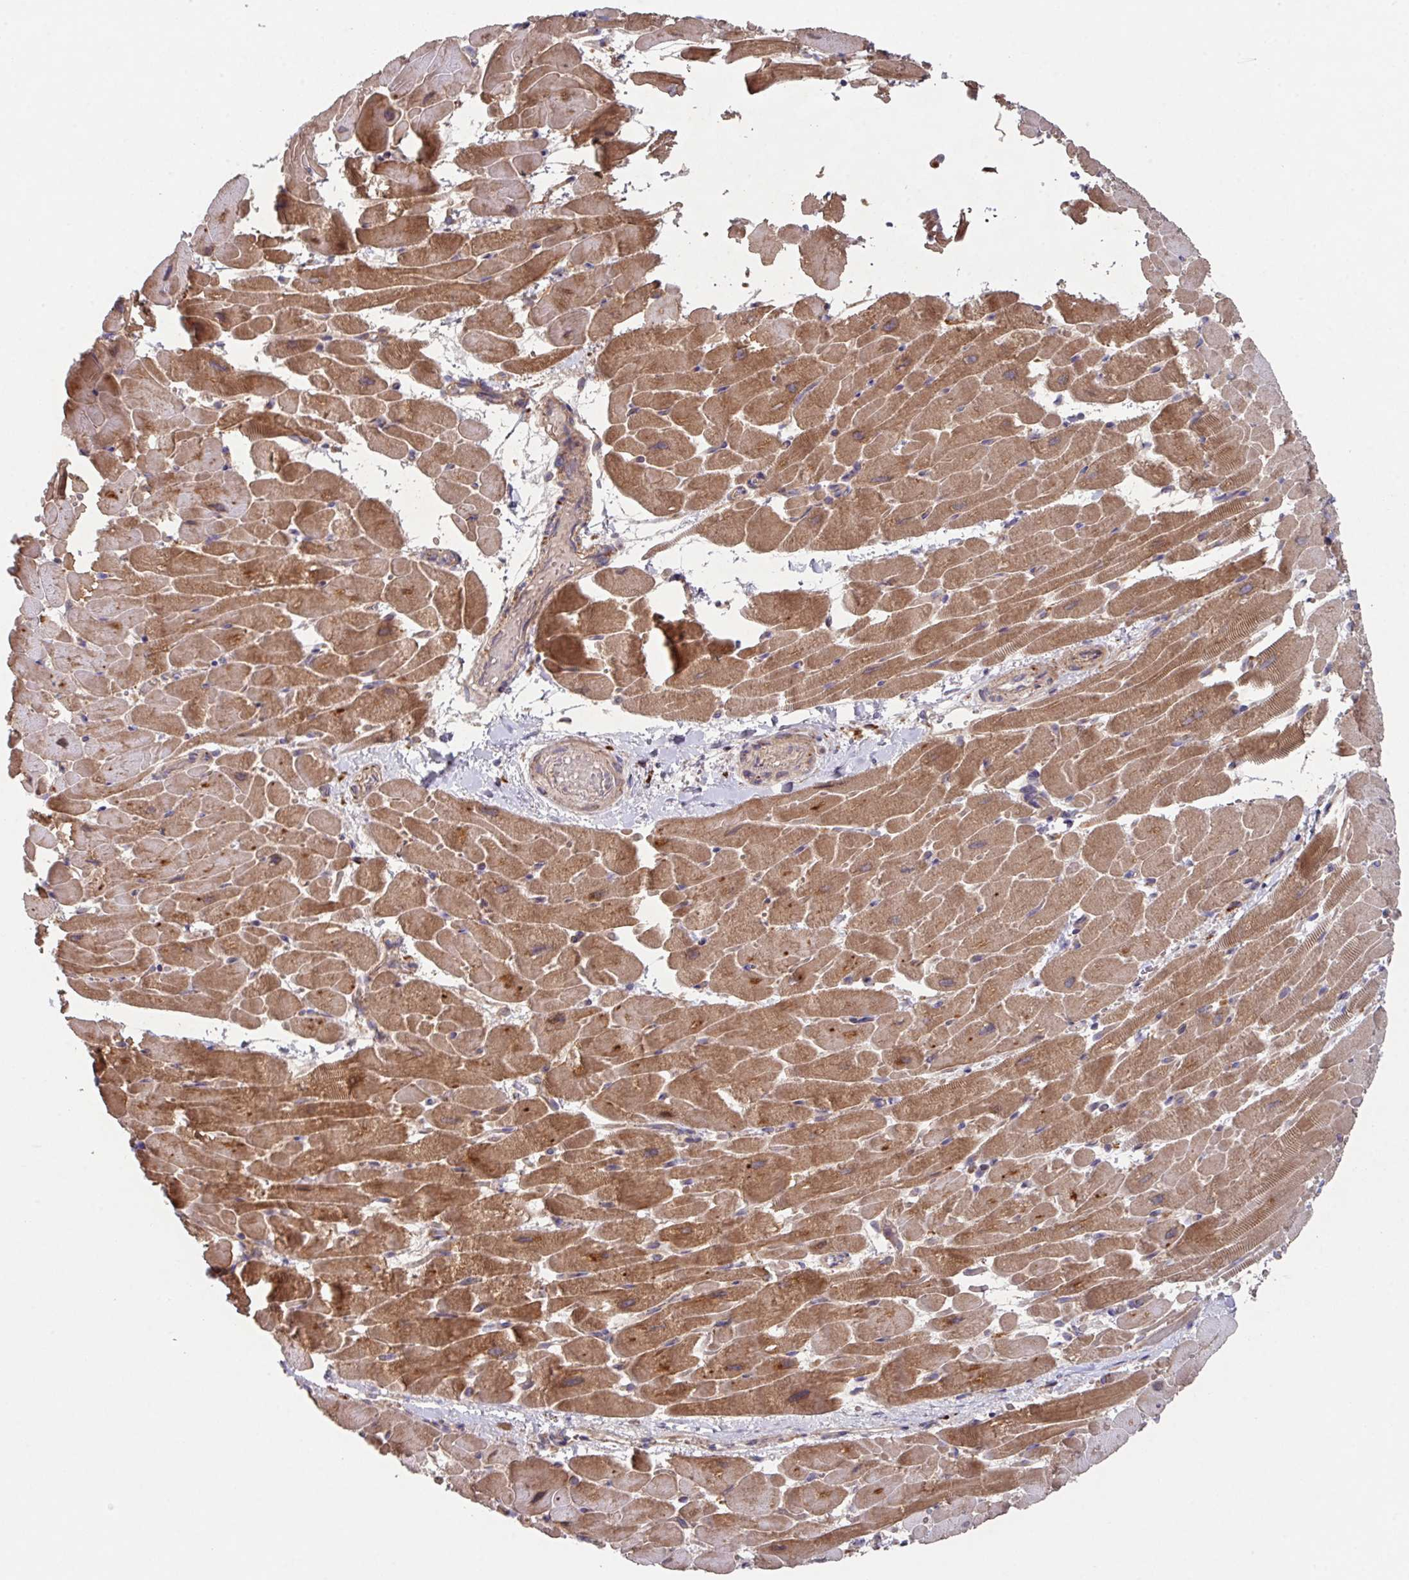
{"staining": {"intensity": "moderate", "quantity": ">75%", "location": "cytoplasmic/membranous"}, "tissue": "heart muscle", "cell_type": "Cardiomyocytes", "image_type": "normal", "snomed": [{"axis": "morphology", "description": "Normal tissue, NOS"}, {"axis": "topography", "description": "Heart"}], "caption": "An immunohistochemistry (IHC) photomicrograph of normal tissue is shown. Protein staining in brown highlights moderate cytoplasmic/membranous positivity in heart muscle within cardiomyocytes.", "gene": "TRIM14", "patient": {"sex": "male", "age": 37}}